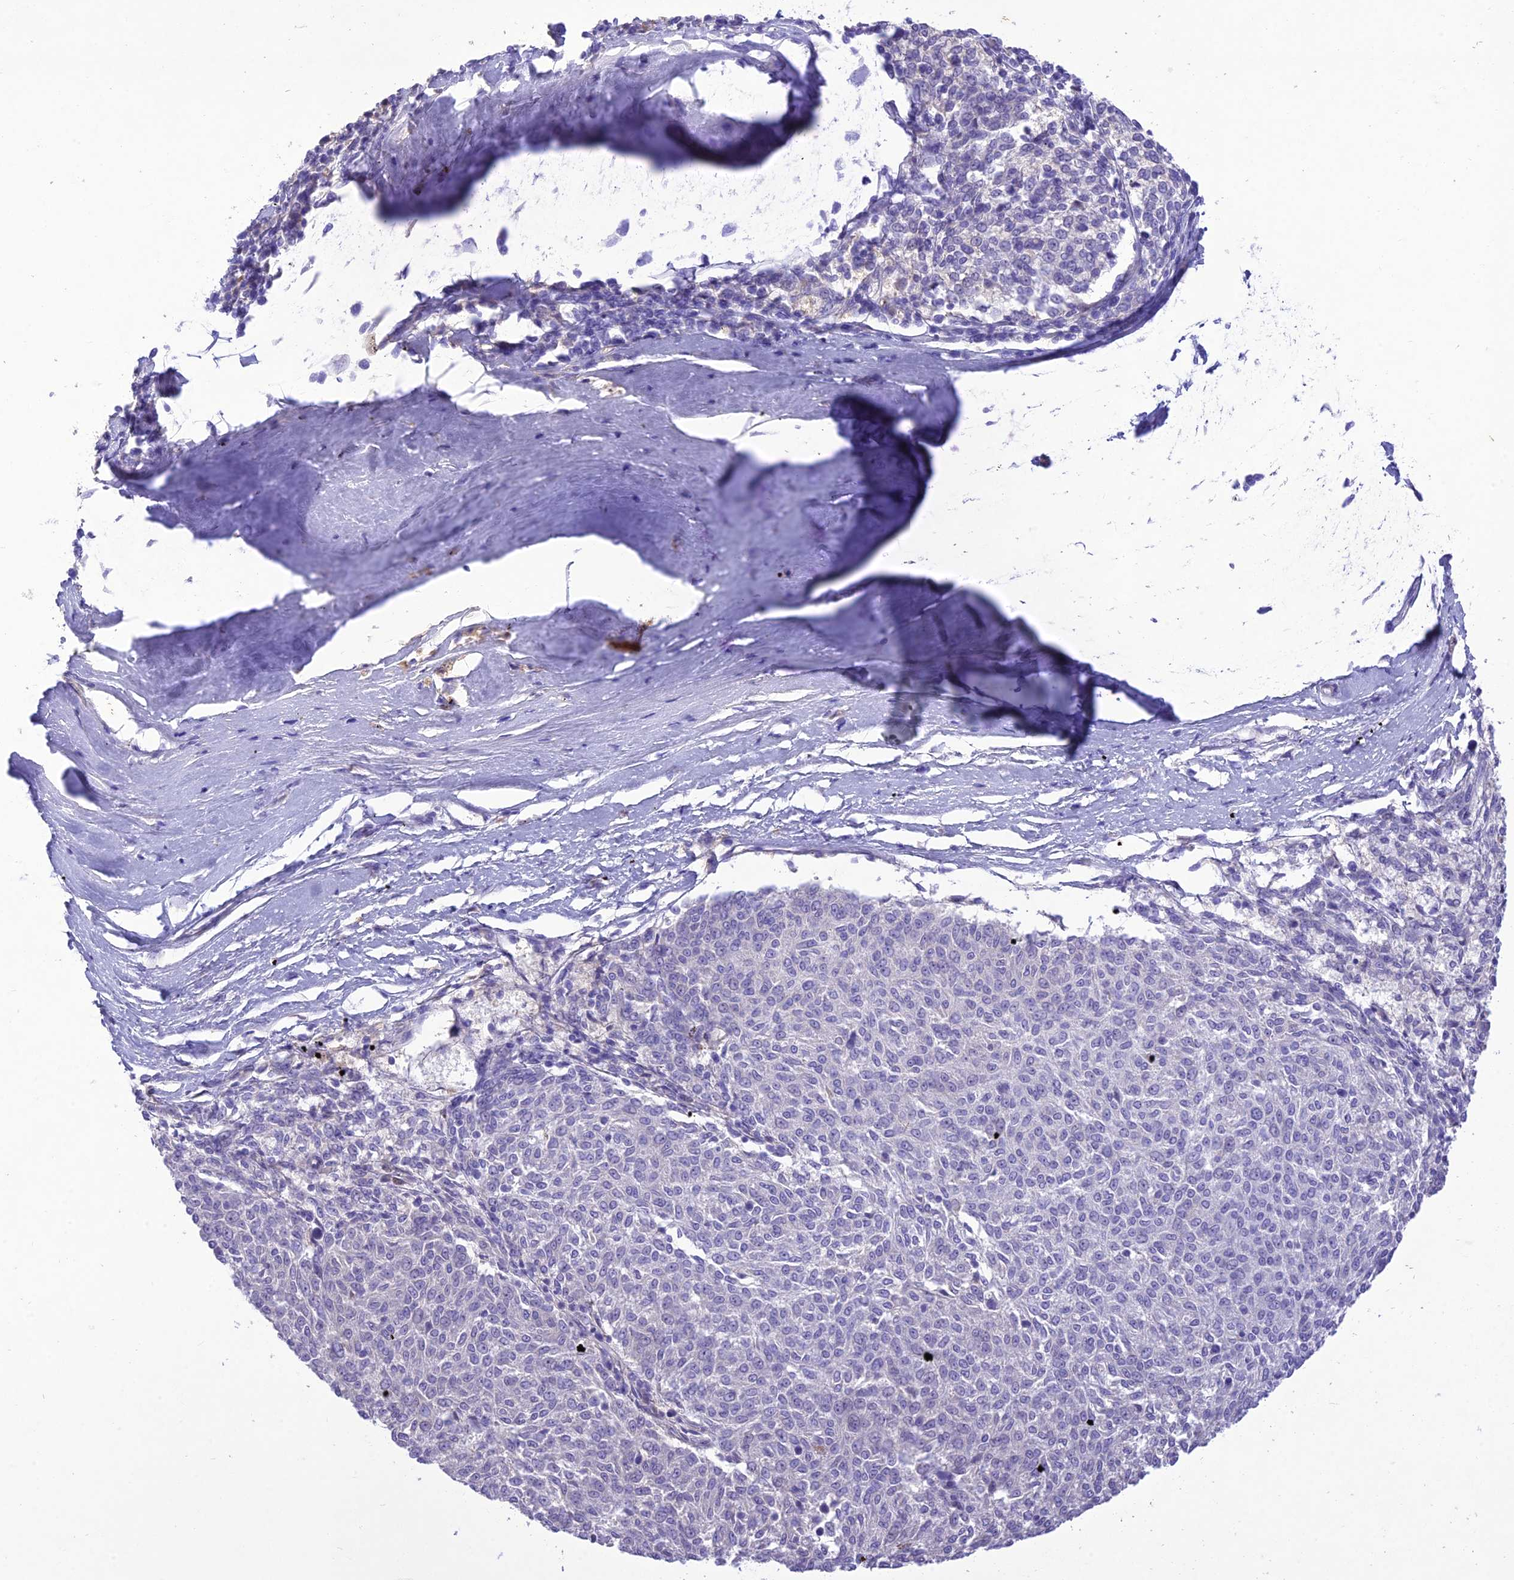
{"staining": {"intensity": "negative", "quantity": "none", "location": "none"}, "tissue": "melanoma", "cell_type": "Tumor cells", "image_type": "cancer", "snomed": [{"axis": "morphology", "description": "Malignant melanoma, NOS"}, {"axis": "topography", "description": "Skin"}], "caption": "IHC of malignant melanoma exhibits no positivity in tumor cells.", "gene": "SLC13A5", "patient": {"sex": "female", "age": 72}}